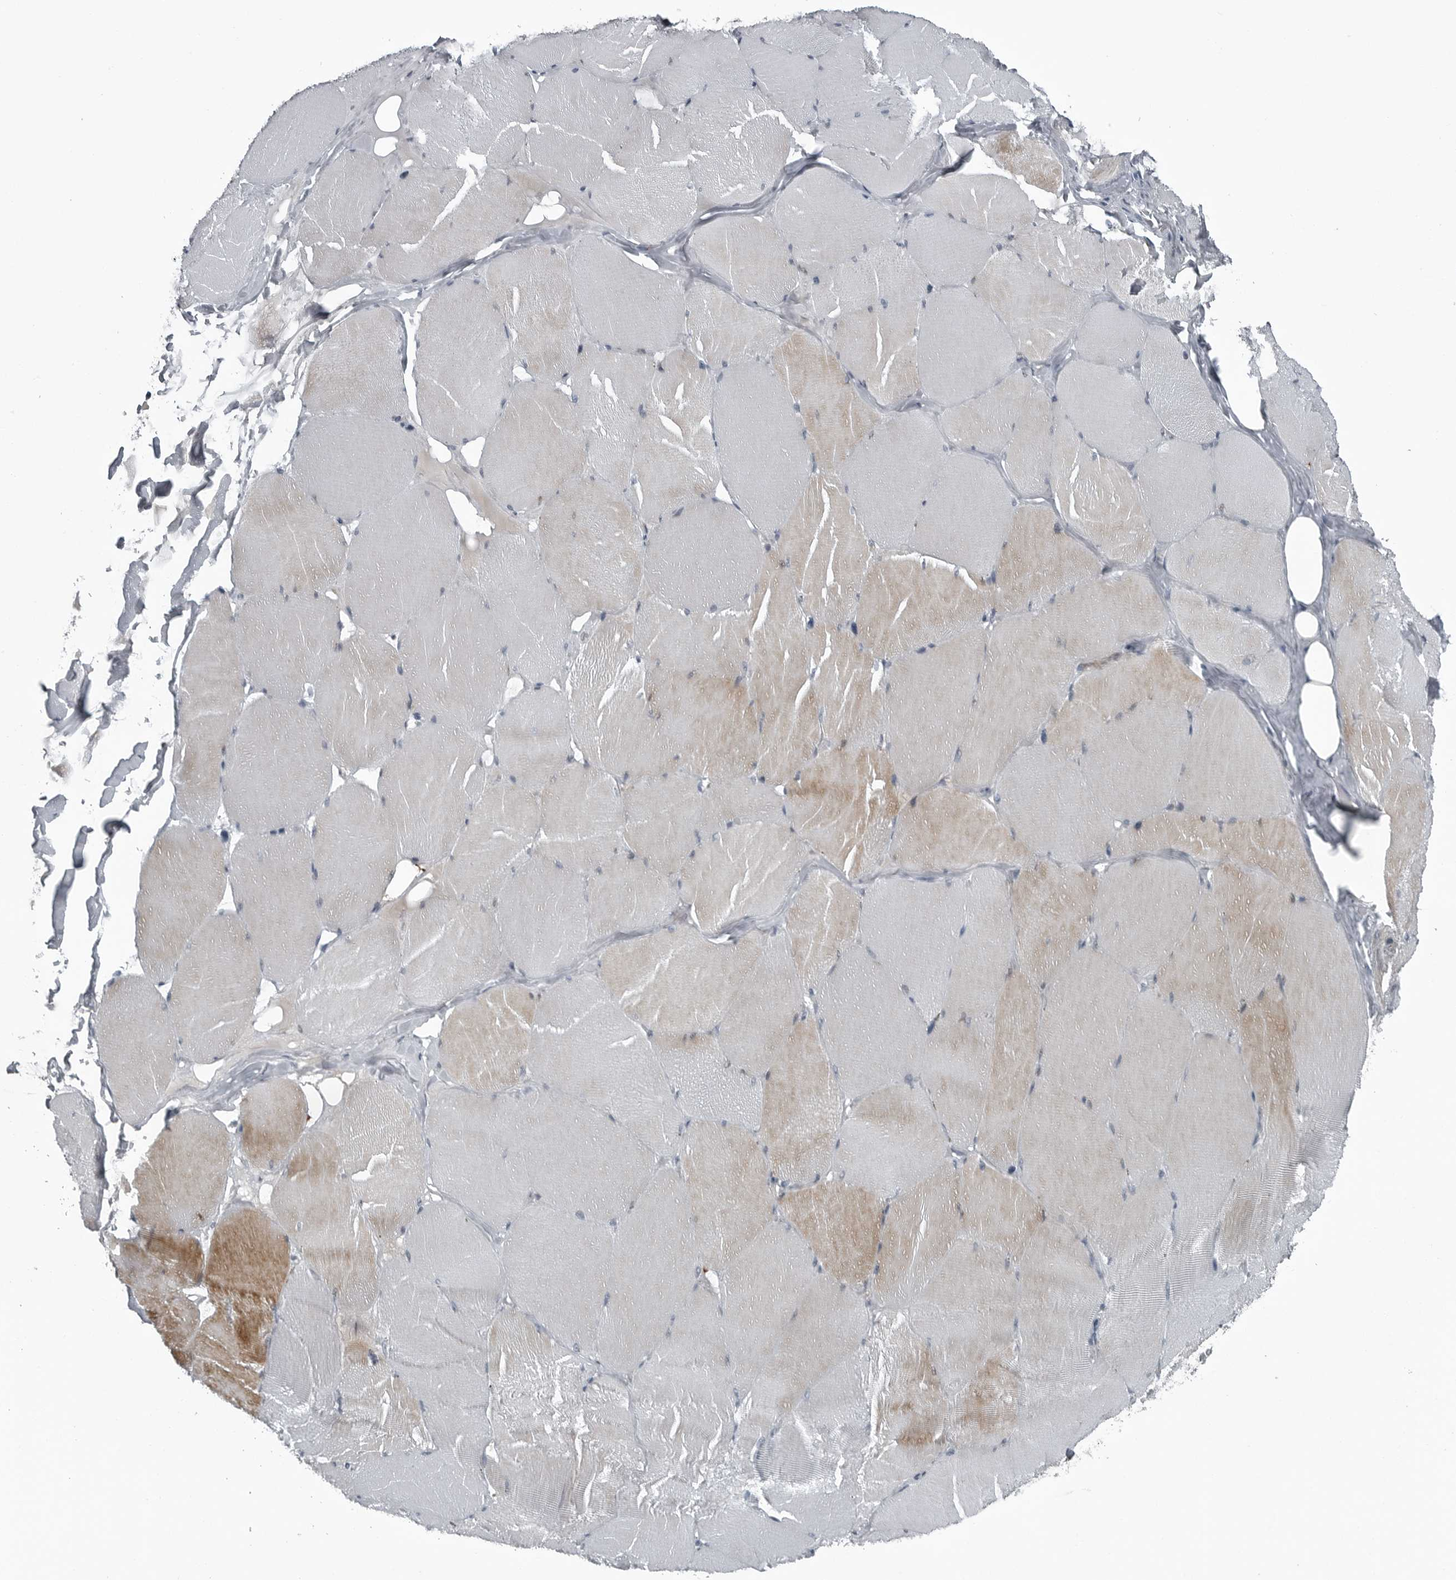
{"staining": {"intensity": "moderate", "quantity": "<25%", "location": "cytoplasmic/membranous"}, "tissue": "skeletal muscle", "cell_type": "Myocytes", "image_type": "normal", "snomed": [{"axis": "morphology", "description": "Normal tissue, NOS"}, {"axis": "topography", "description": "Skin"}, {"axis": "topography", "description": "Skeletal muscle"}], "caption": "Normal skeletal muscle reveals moderate cytoplasmic/membranous expression in about <25% of myocytes The protein of interest is stained brown, and the nuclei are stained in blue (DAB IHC with brightfield microscopy, high magnification)..", "gene": "DNAAF11", "patient": {"sex": "male", "age": 83}}